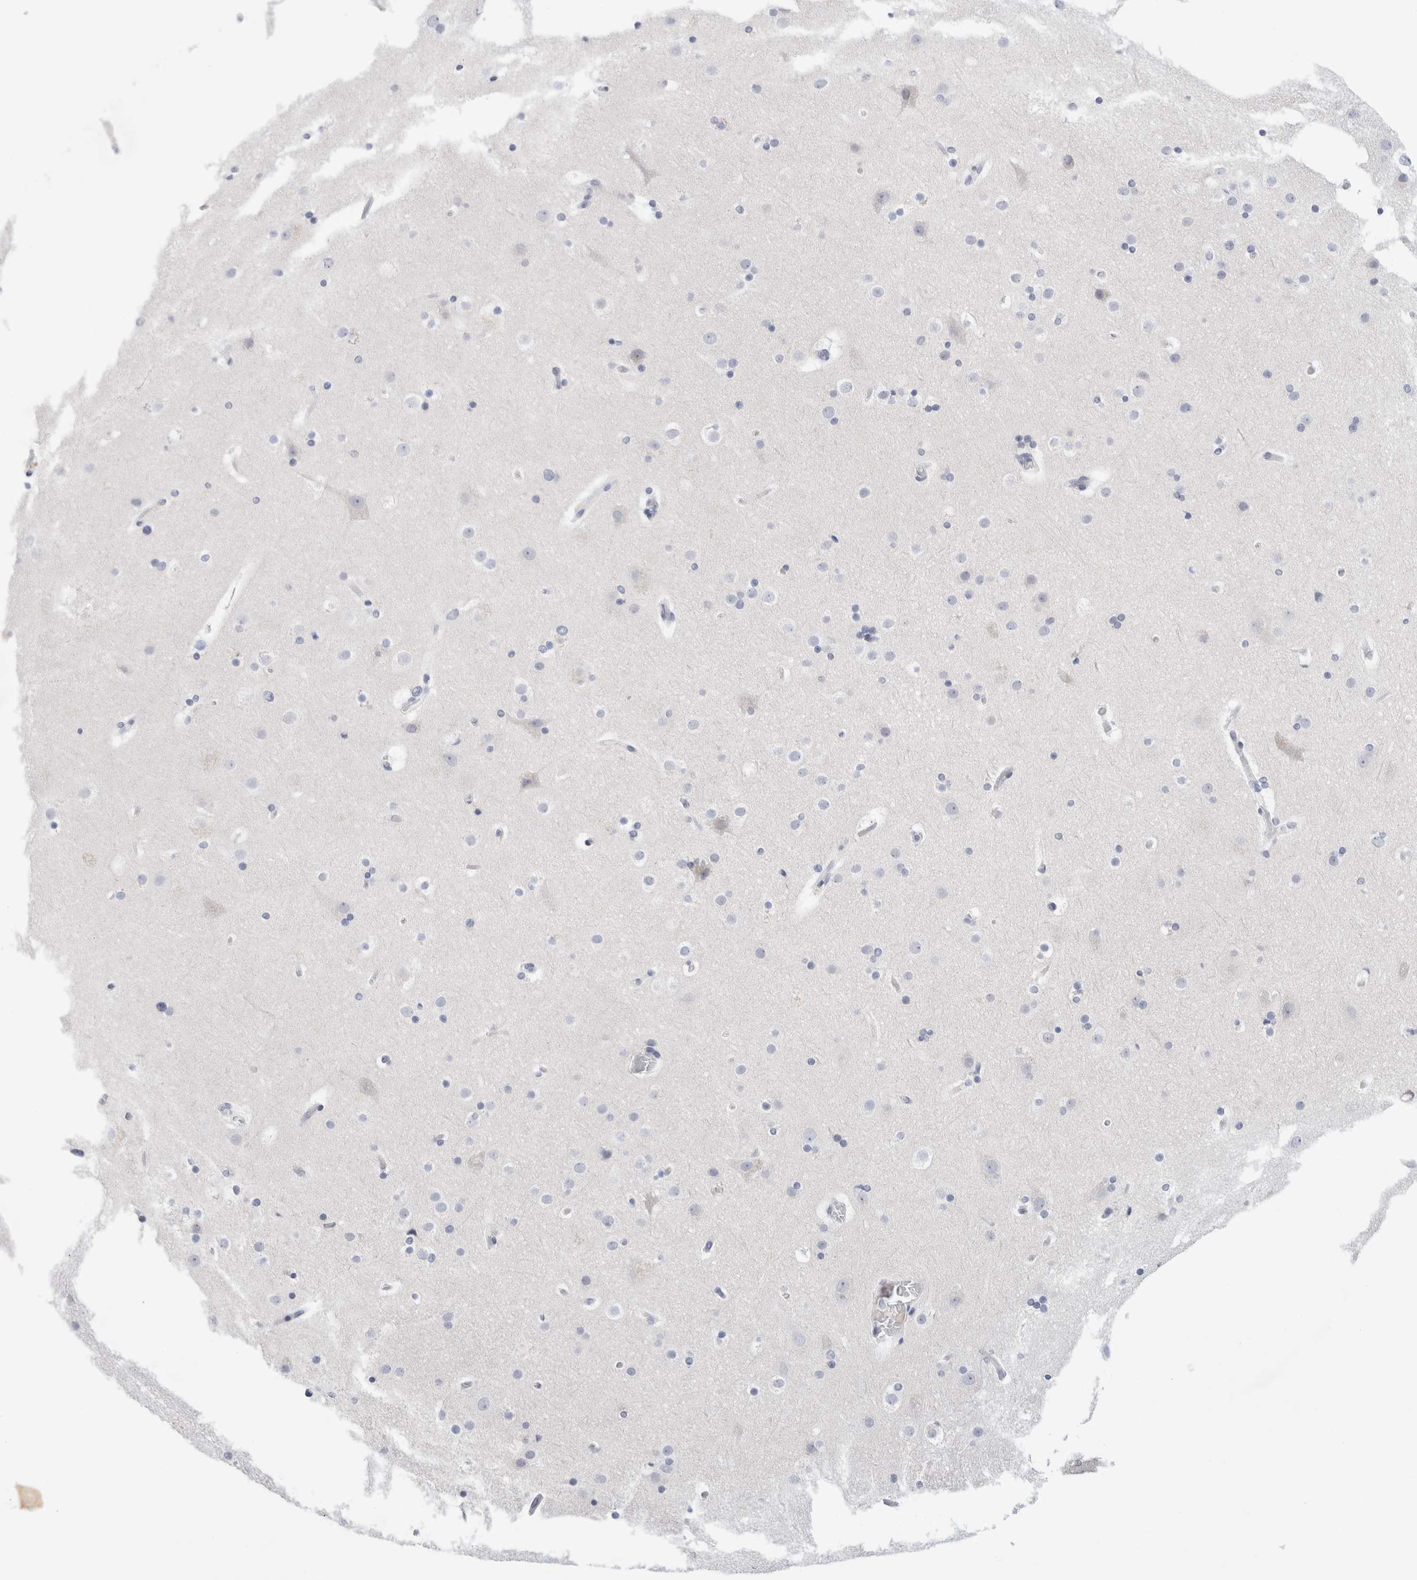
{"staining": {"intensity": "negative", "quantity": "none", "location": "none"}, "tissue": "cerebral cortex", "cell_type": "Endothelial cells", "image_type": "normal", "snomed": [{"axis": "morphology", "description": "Normal tissue, NOS"}, {"axis": "topography", "description": "Cerebral cortex"}], "caption": "Protein analysis of benign cerebral cortex reveals no significant expression in endothelial cells. (DAB IHC with hematoxylin counter stain).", "gene": "SLC22A12", "patient": {"sex": "male", "age": 57}}